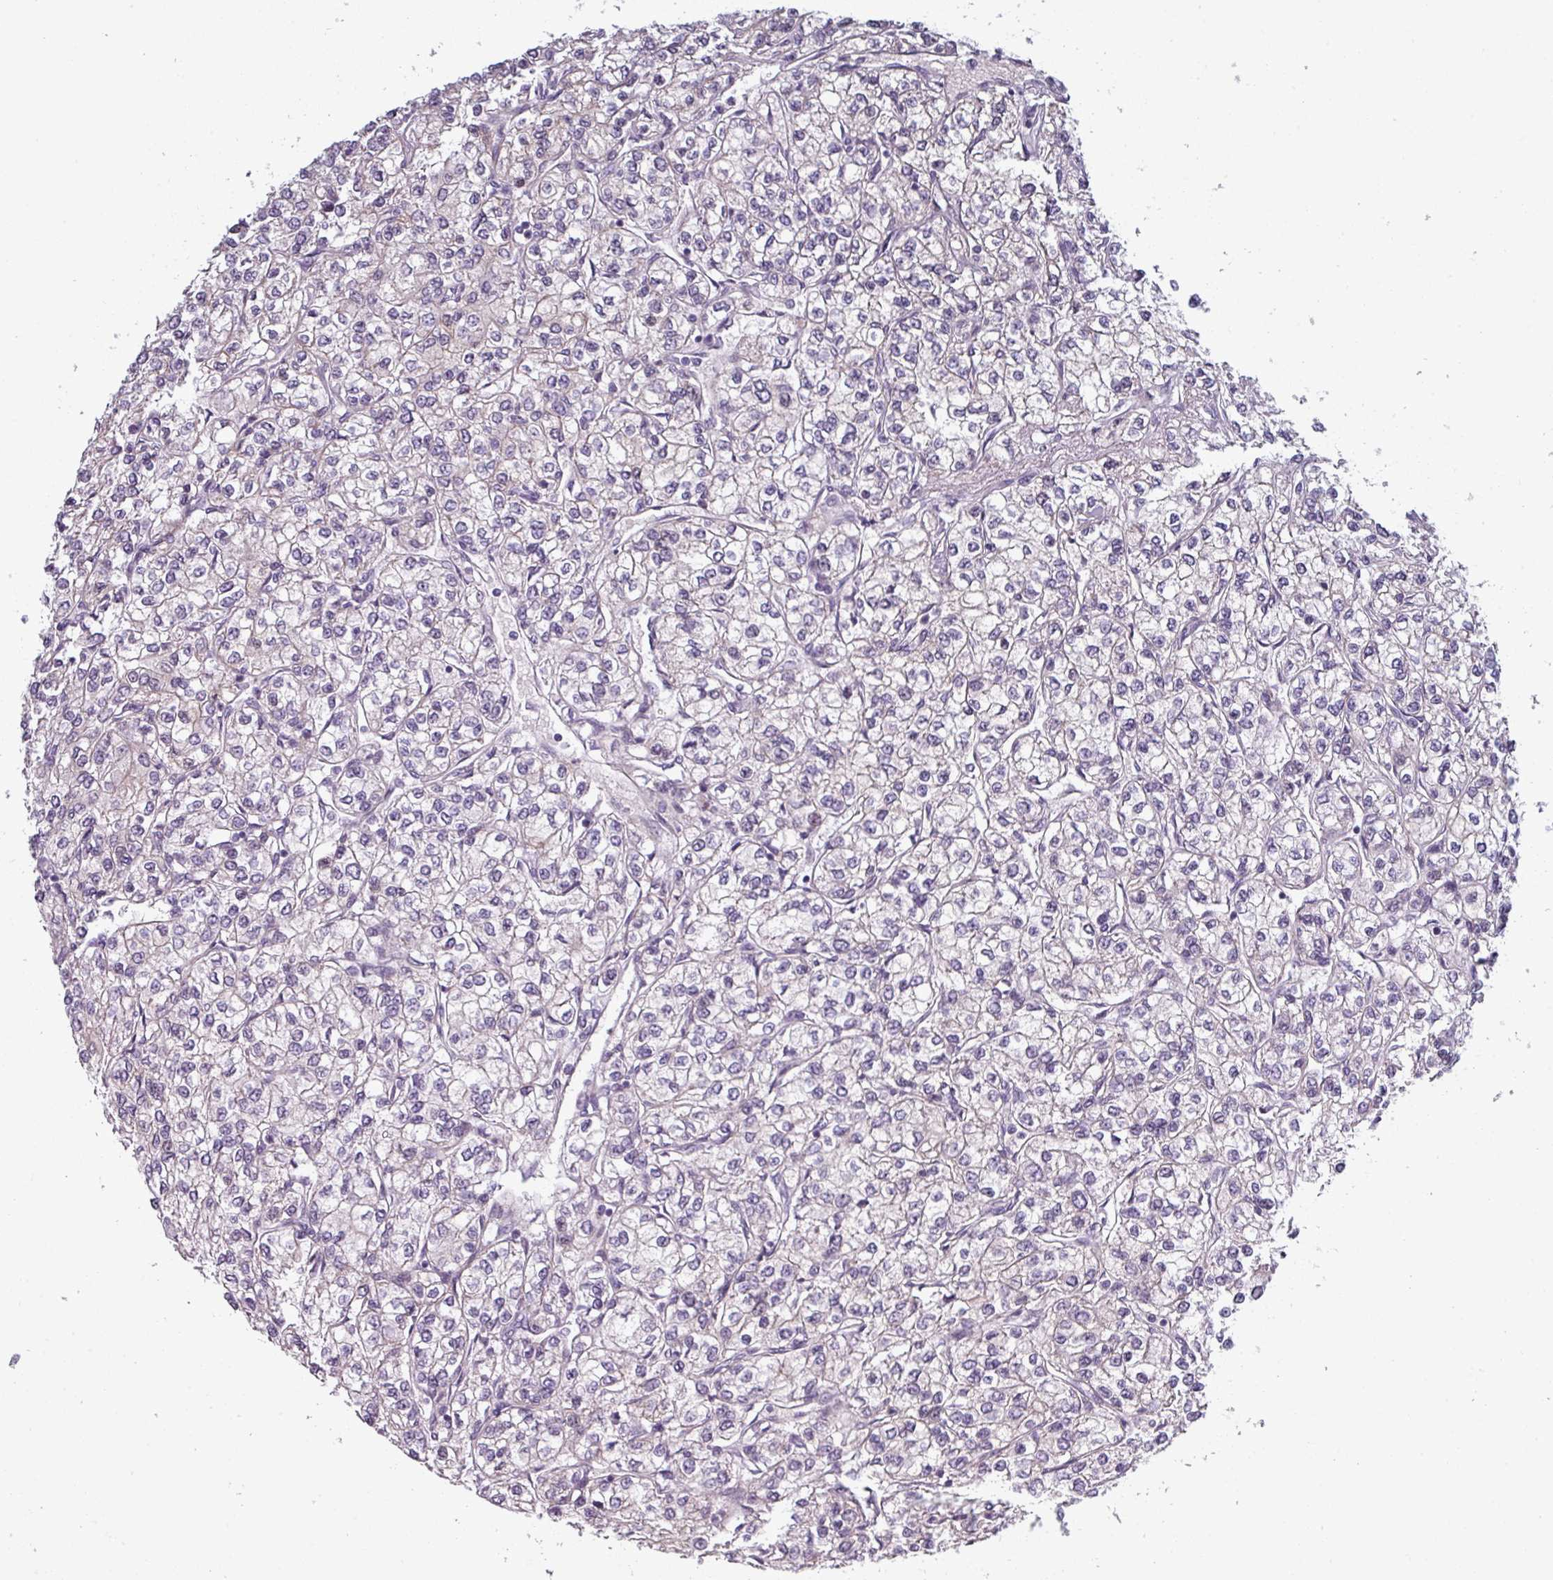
{"staining": {"intensity": "negative", "quantity": "none", "location": "none"}, "tissue": "renal cancer", "cell_type": "Tumor cells", "image_type": "cancer", "snomed": [{"axis": "morphology", "description": "Adenocarcinoma, NOS"}, {"axis": "topography", "description": "Kidney"}], "caption": "The immunohistochemistry micrograph has no significant staining in tumor cells of adenocarcinoma (renal) tissue. (DAB immunohistochemistry (IHC), high magnification).", "gene": "PRAMEF12", "patient": {"sex": "male", "age": 80}}